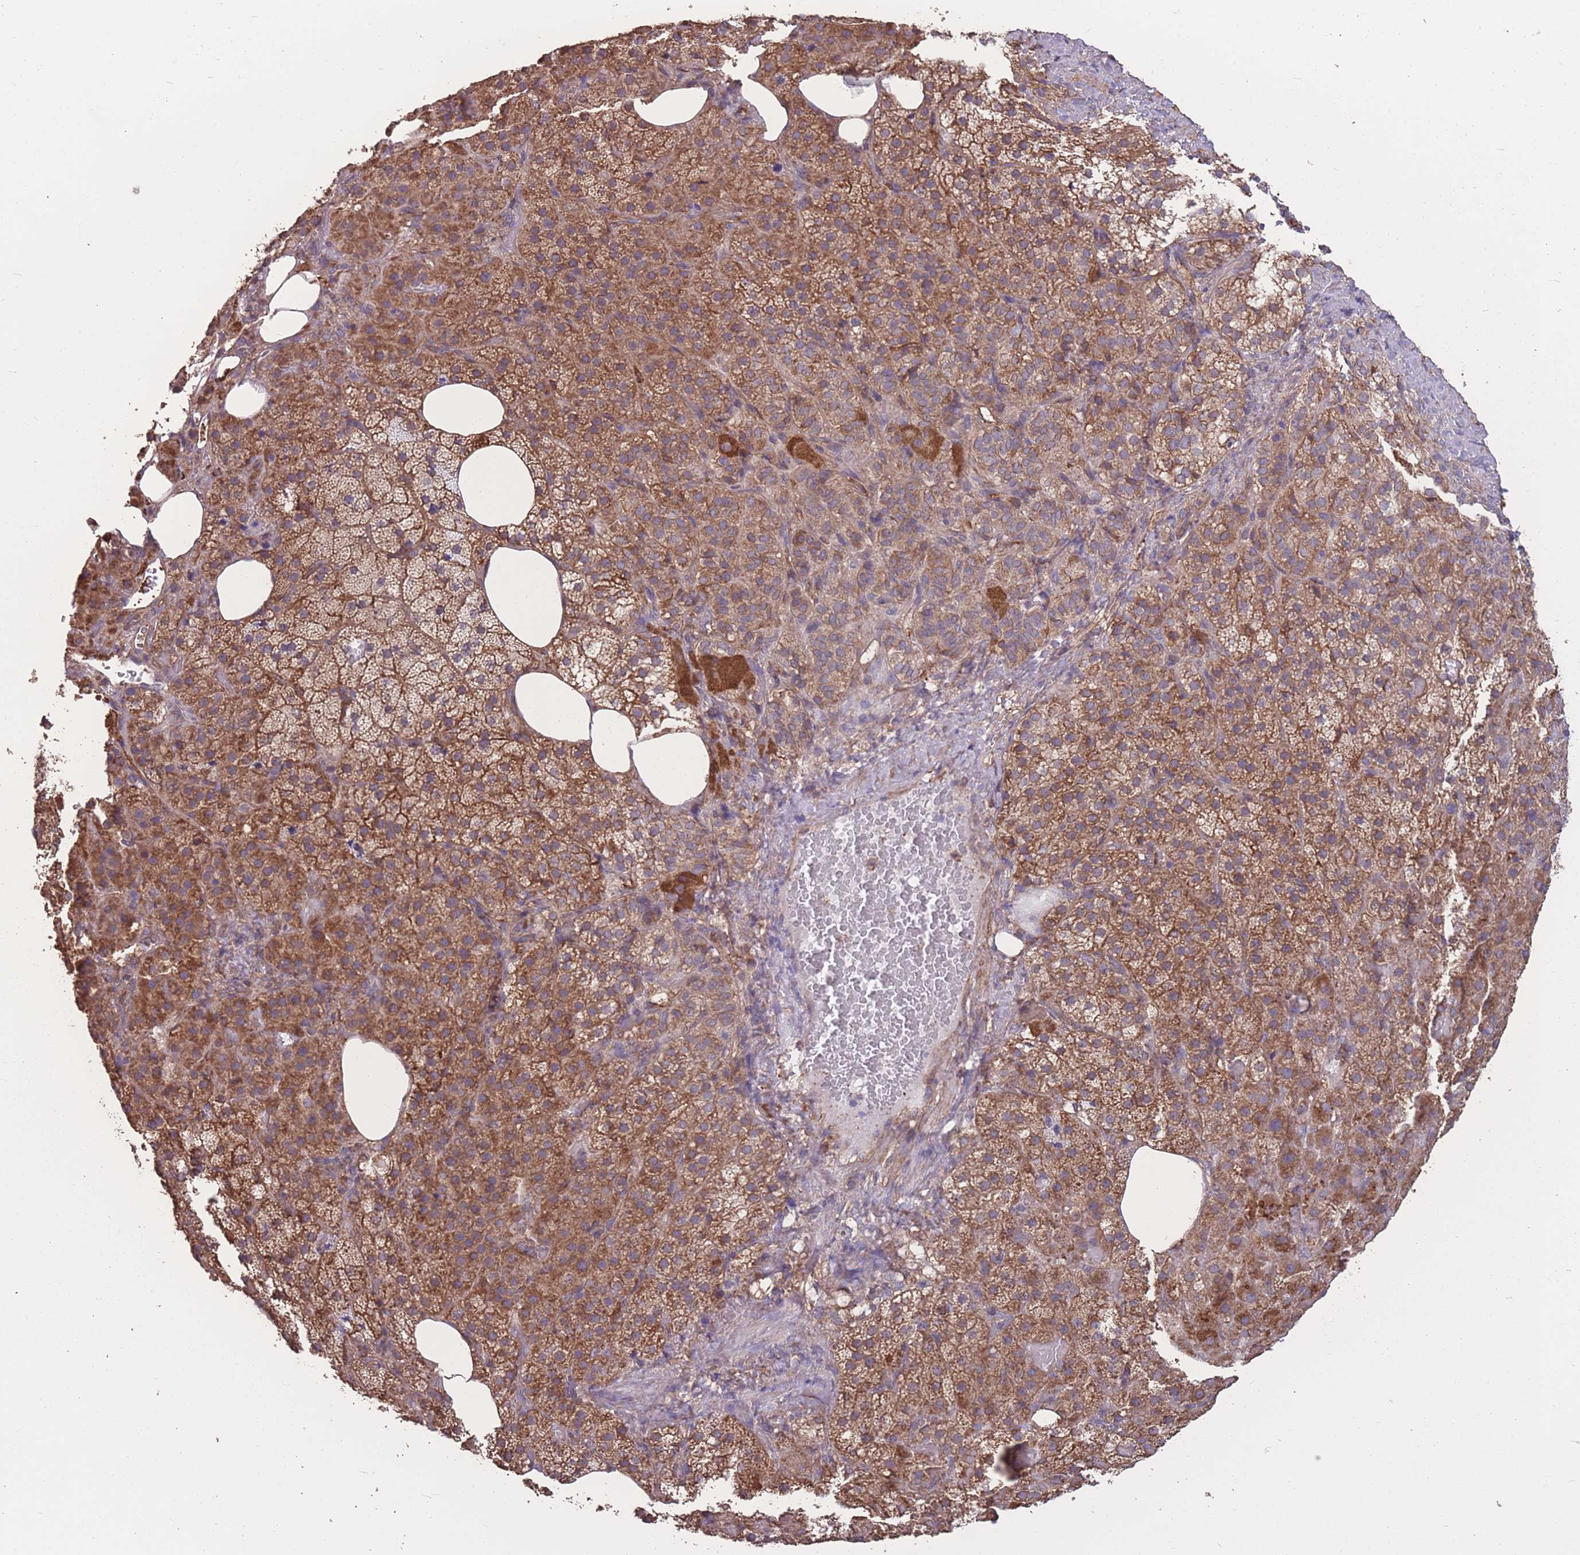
{"staining": {"intensity": "moderate", "quantity": ">75%", "location": "cytoplasmic/membranous"}, "tissue": "adrenal gland", "cell_type": "Glandular cells", "image_type": "normal", "snomed": [{"axis": "morphology", "description": "Normal tissue, NOS"}, {"axis": "topography", "description": "Adrenal gland"}], "caption": "Protein staining by immunohistochemistry shows moderate cytoplasmic/membranous positivity in about >75% of glandular cells in normal adrenal gland.", "gene": "NUDT21", "patient": {"sex": "female", "age": 59}}